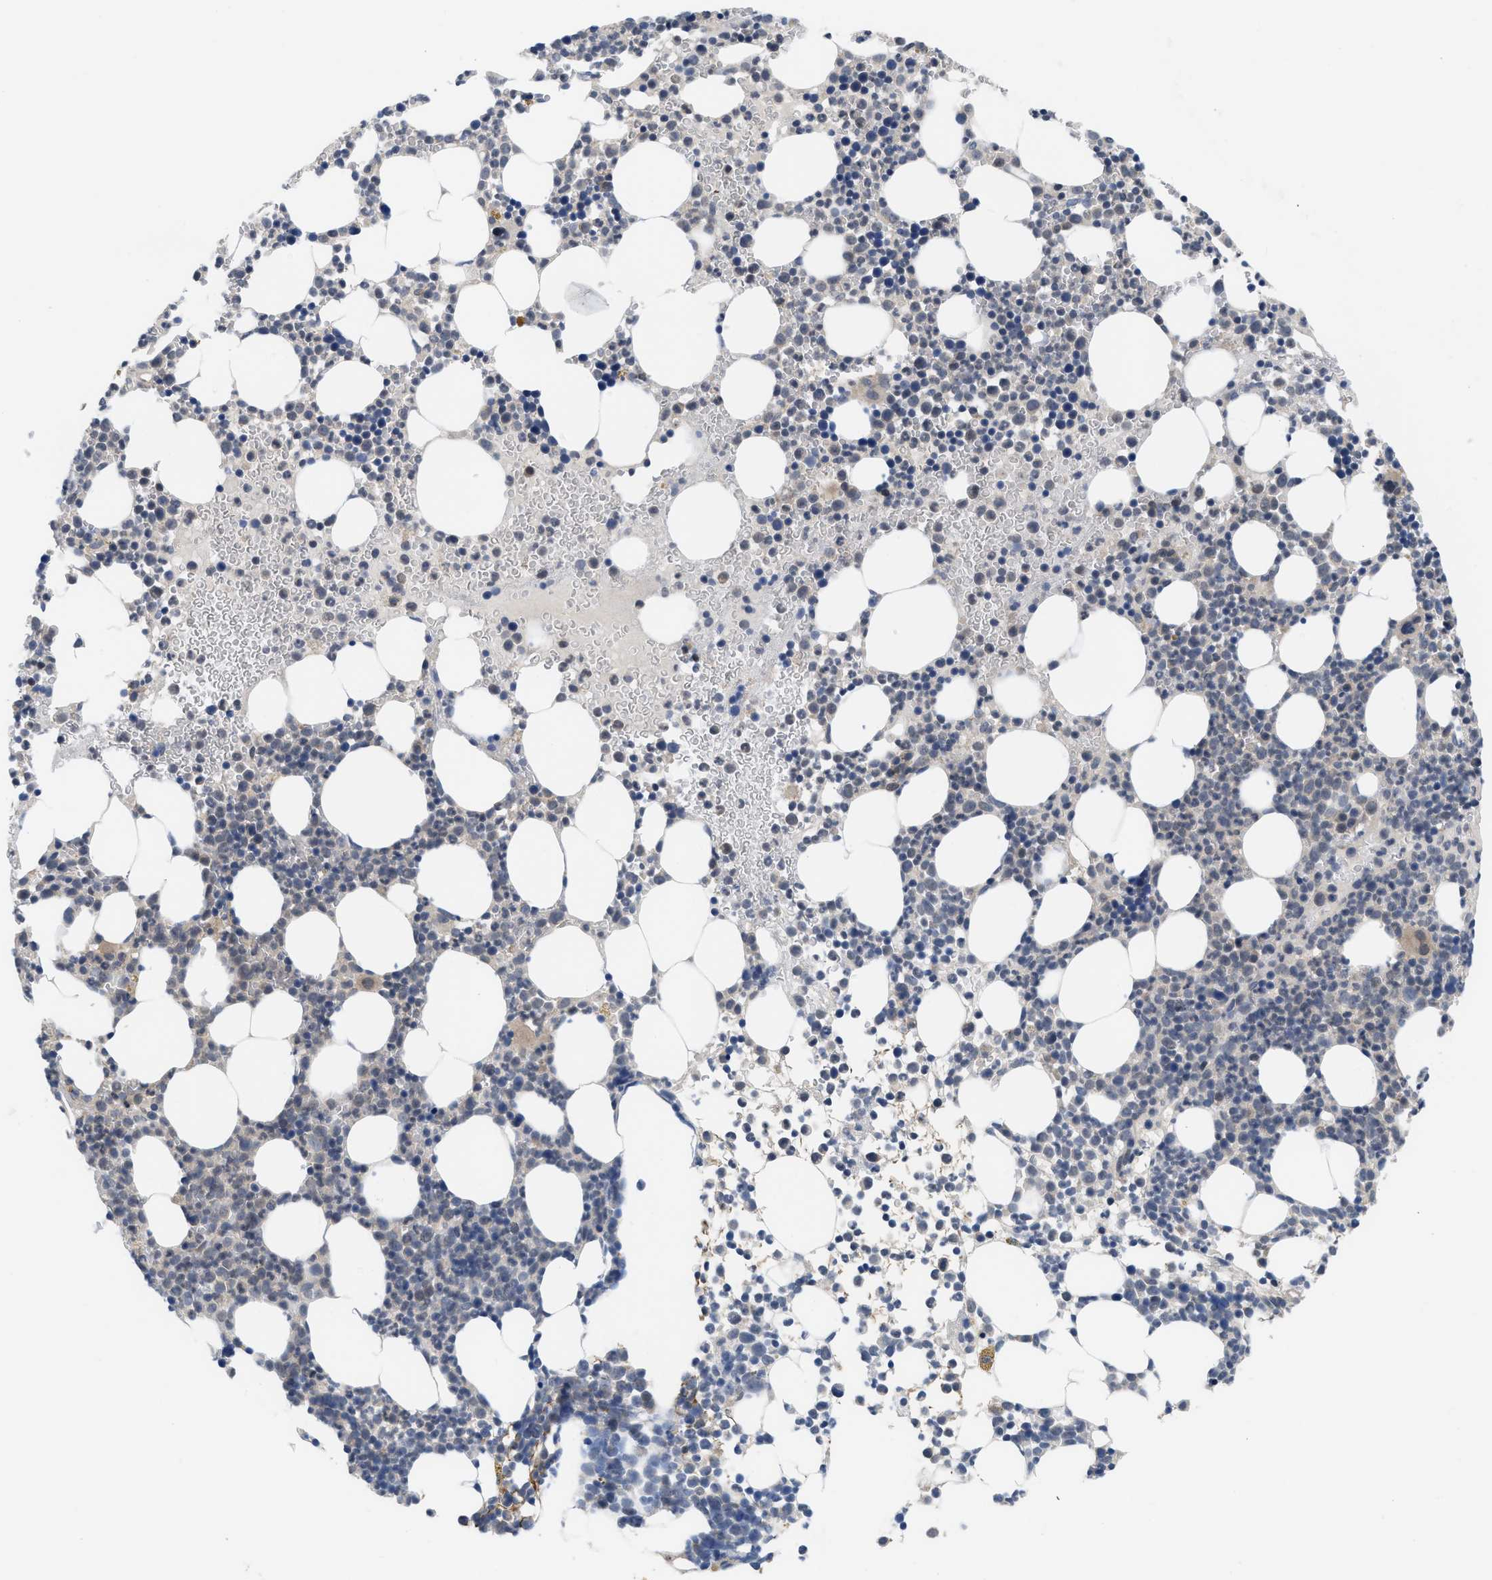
{"staining": {"intensity": "weak", "quantity": "<25%", "location": "cytoplasmic/membranous"}, "tissue": "bone marrow", "cell_type": "Hematopoietic cells", "image_type": "normal", "snomed": [{"axis": "morphology", "description": "Normal tissue, NOS"}, {"axis": "morphology", "description": "Inflammation, NOS"}, {"axis": "topography", "description": "Bone marrow"}], "caption": "DAB (3,3'-diaminobenzidine) immunohistochemical staining of unremarkable human bone marrow displays no significant positivity in hematopoietic cells. (Immunohistochemistry (ihc), brightfield microscopy, high magnification).", "gene": "LDAF1", "patient": {"sex": "female", "age": 67}}